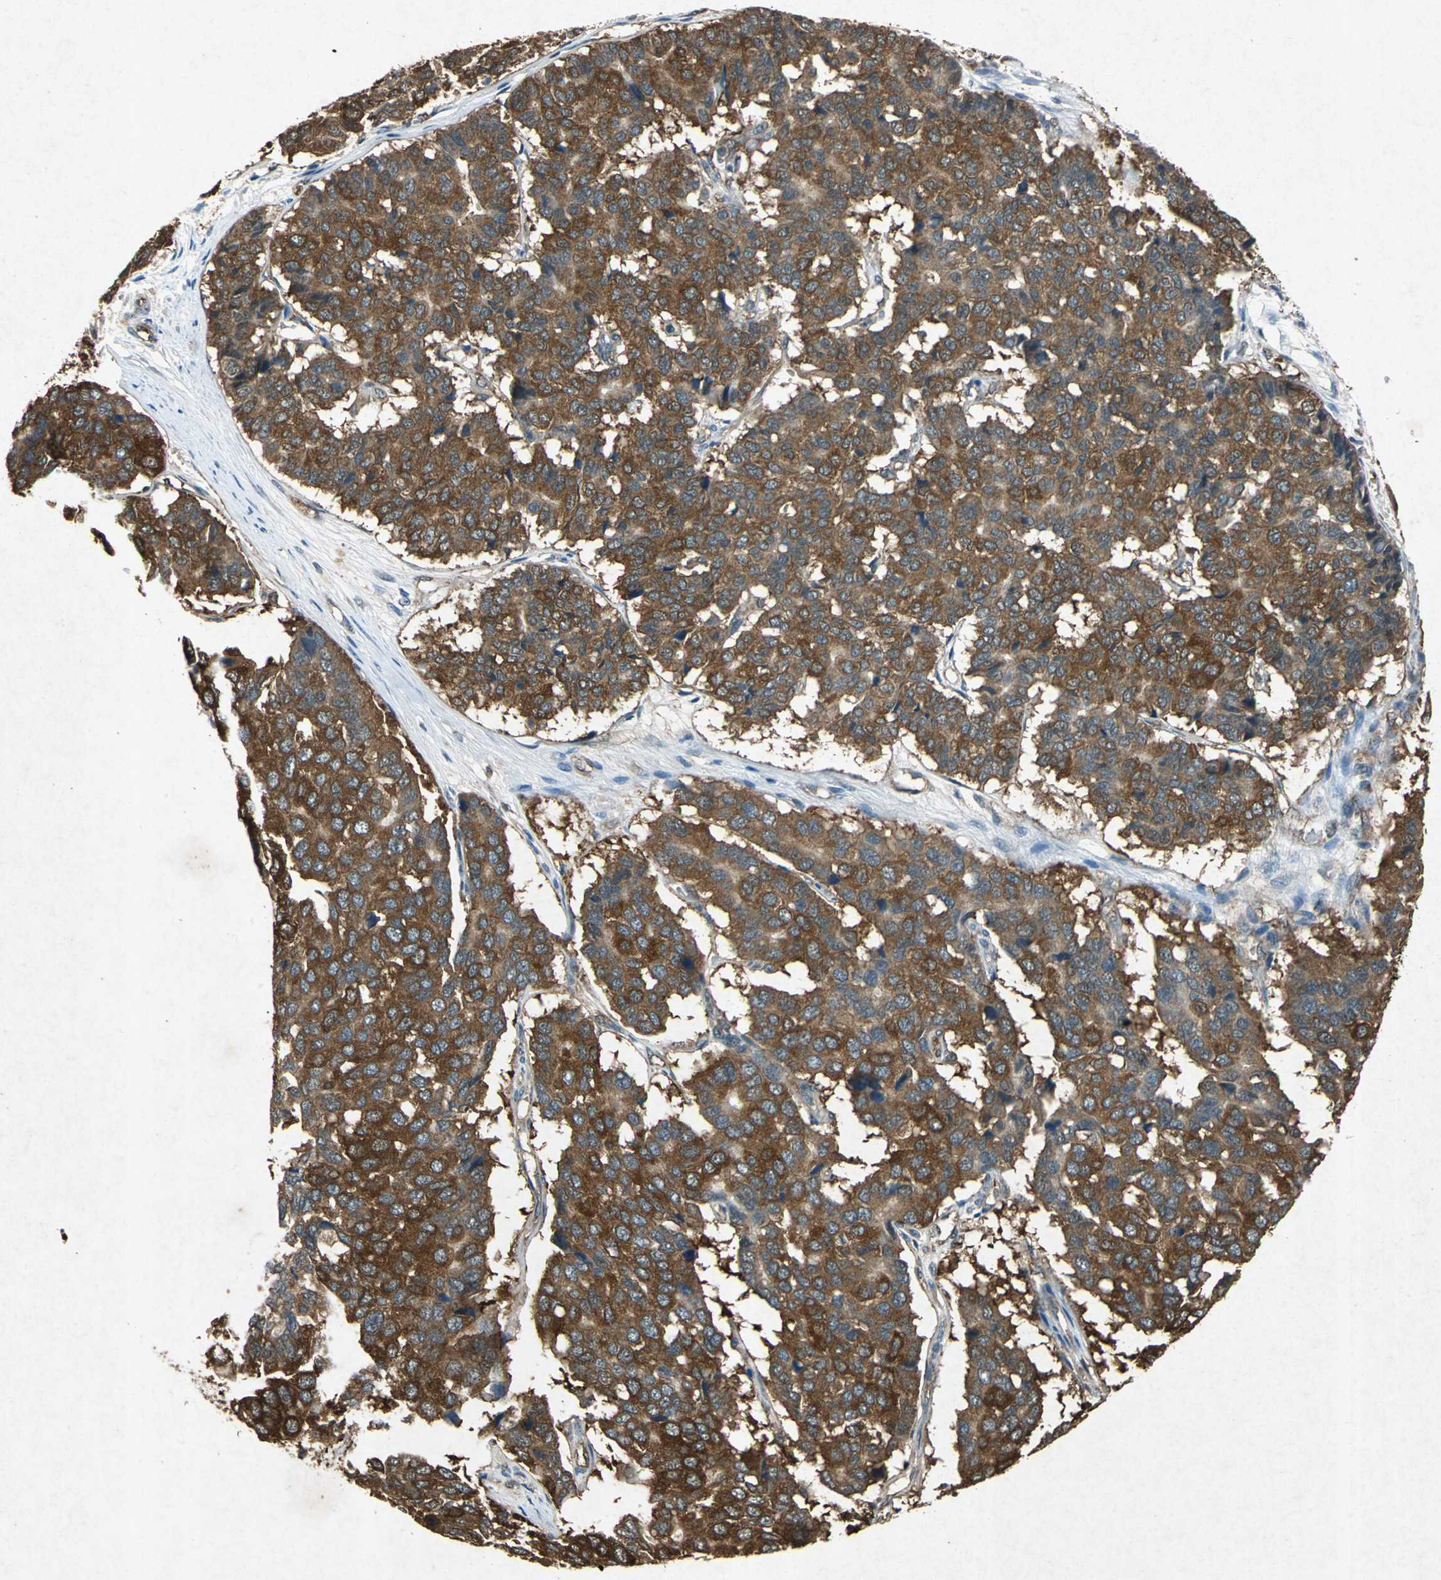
{"staining": {"intensity": "moderate", "quantity": ">75%", "location": "cytoplasmic/membranous"}, "tissue": "pancreatic cancer", "cell_type": "Tumor cells", "image_type": "cancer", "snomed": [{"axis": "morphology", "description": "Adenocarcinoma, NOS"}, {"axis": "topography", "description": "Pancreas"}], "caption": "Pancreatic adenocarcinoma was stained to show a protein in brown. There is medium levels of moderate cytoplasmic/membranous expression in approximately >75% of tumor cells.", "gene": "HSP90AB1", "patient": {"sex": "male", "age": 50}}